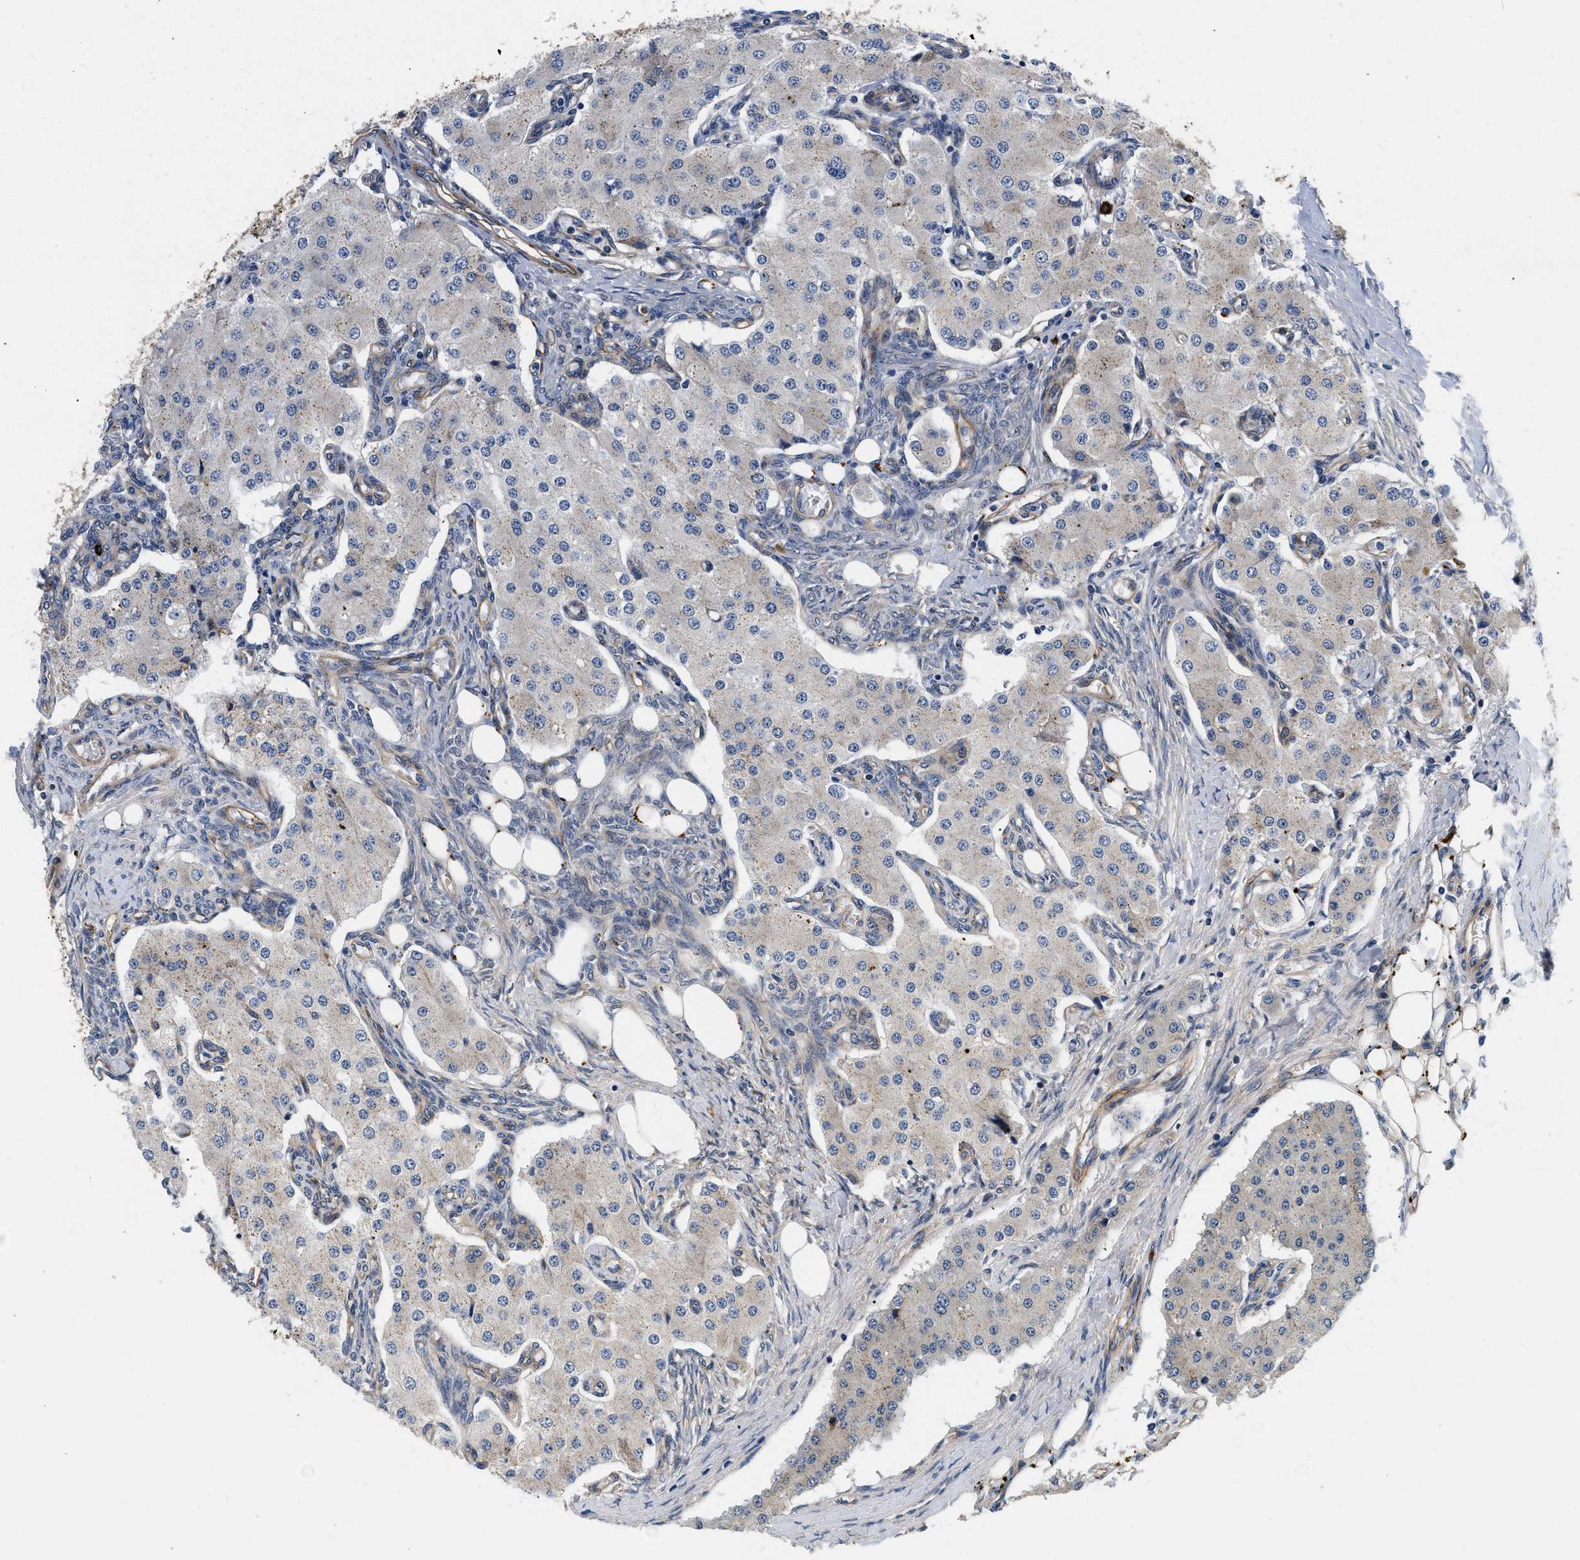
{"staining": {"intensity": "weak", "quantity": "<25%", "location": "cytoplasmic/membranous"}, "tissue": "carcinoid", "cell_type": "Tumor cells", "image_type": "cancer", "snomed": [{"axis": "morphology", "description": "Carcinoid, malignant, NOS"}, {"axis": "topography", "description": "Colon"}], "caption": "Immunohistochemistry photomicrograph of neoplastic tissue: carcinoid stained with DAB displays no significant protein positivity in tumor cells.", "gene": "NME6", "patient": {"sex": "female", "age": 52}}